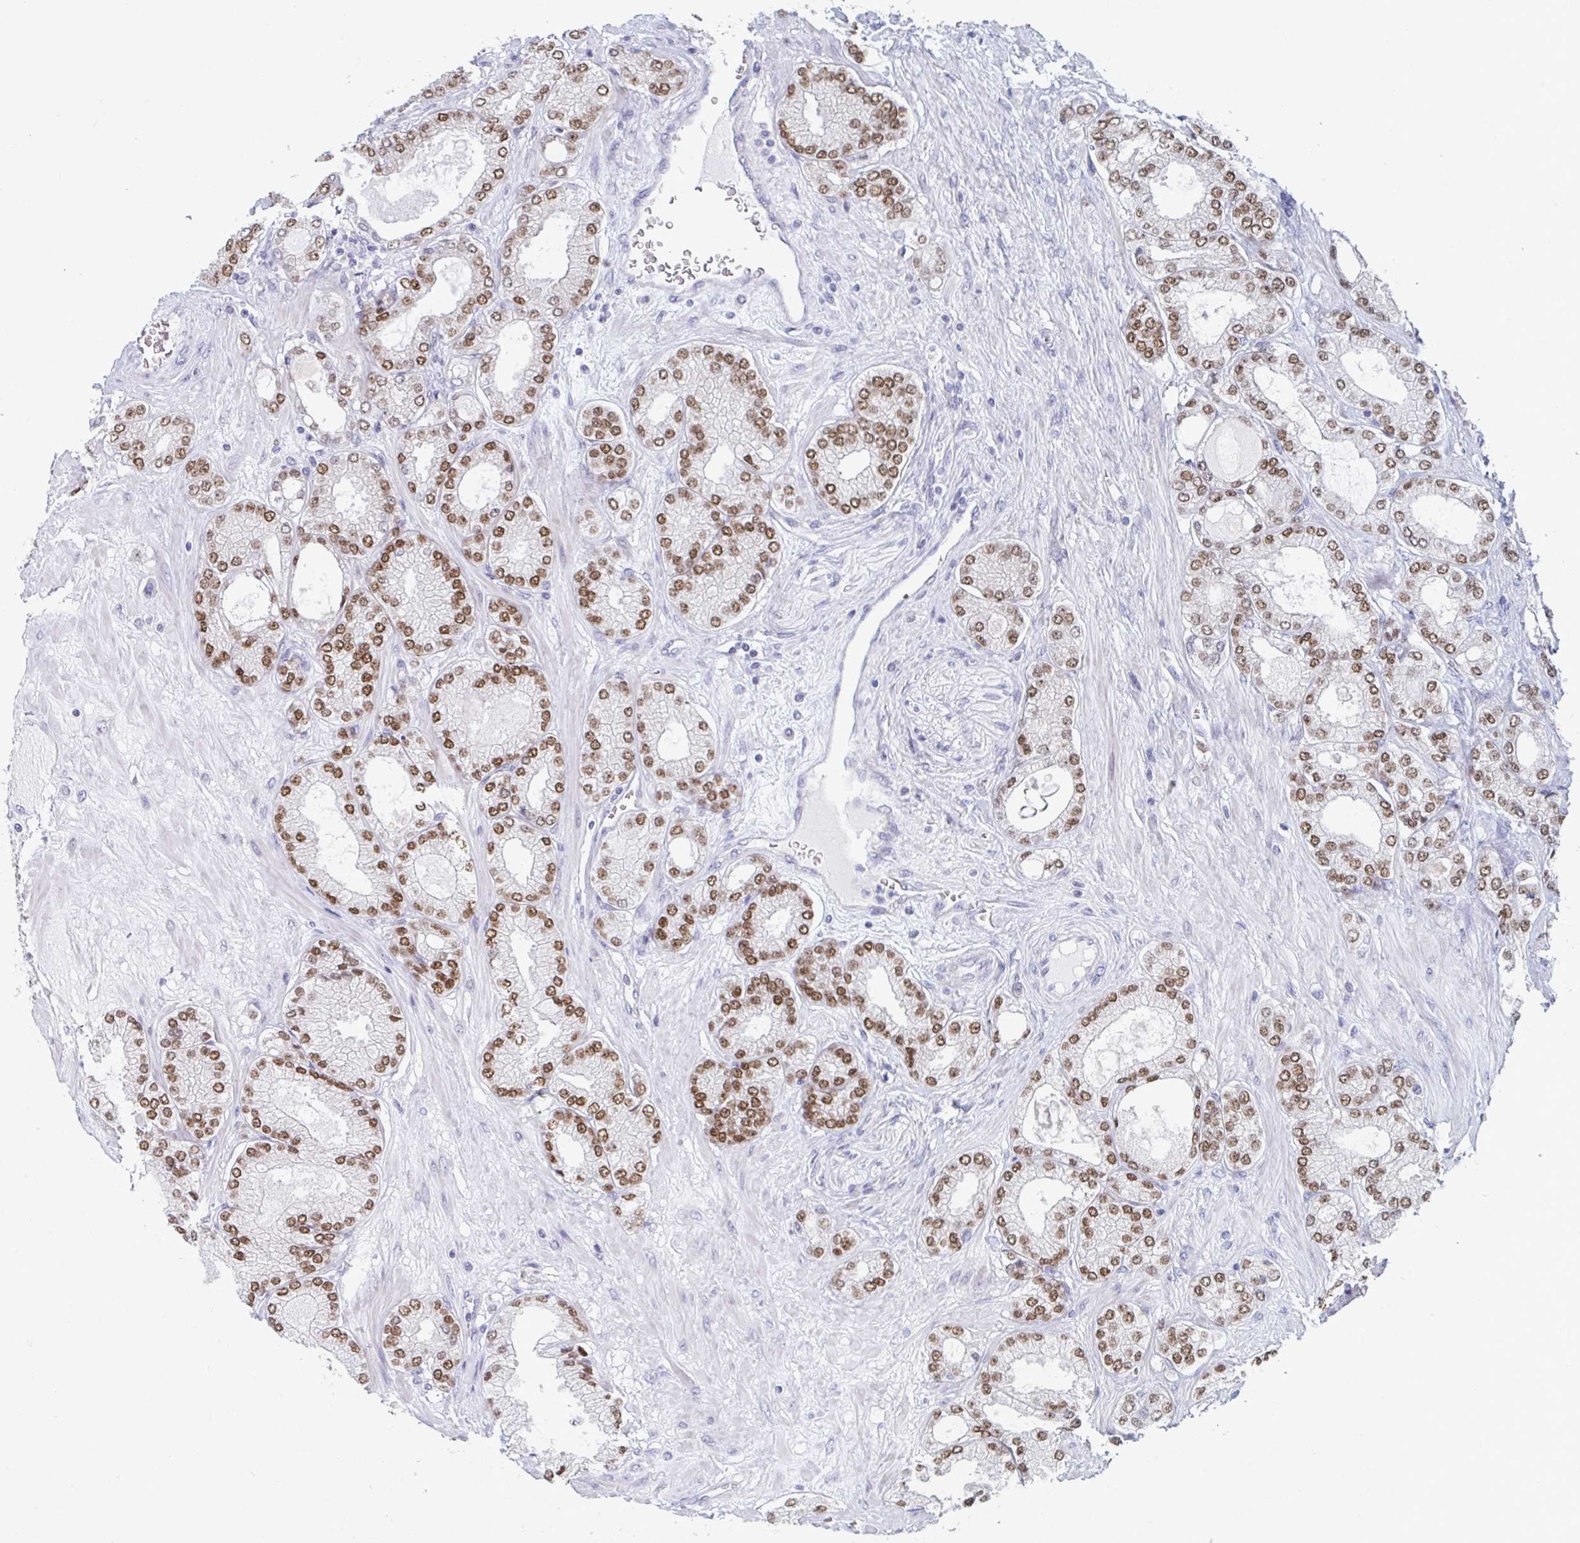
{"staining": {"intensity": "moderate", "quantity": ">75%", "location": "nuclear"}, "tissue": "prostate cancer", "cell_type": "Tumor cells", "image_type": "cancer", "snomed": [{"axis": "morphology", "description": "Adenocarcinoma, High grade"}, {"axis": "topography", "description": "Prostate"}], "caption": "Human adenocarcinoma (high-grade) (prostate) stained for a protein (brown) displays moderate nuclear positive positivity in about >75% of tumor cells.", "gene": "FOXA1", "patient": {"sex": "male", "age": 68}}